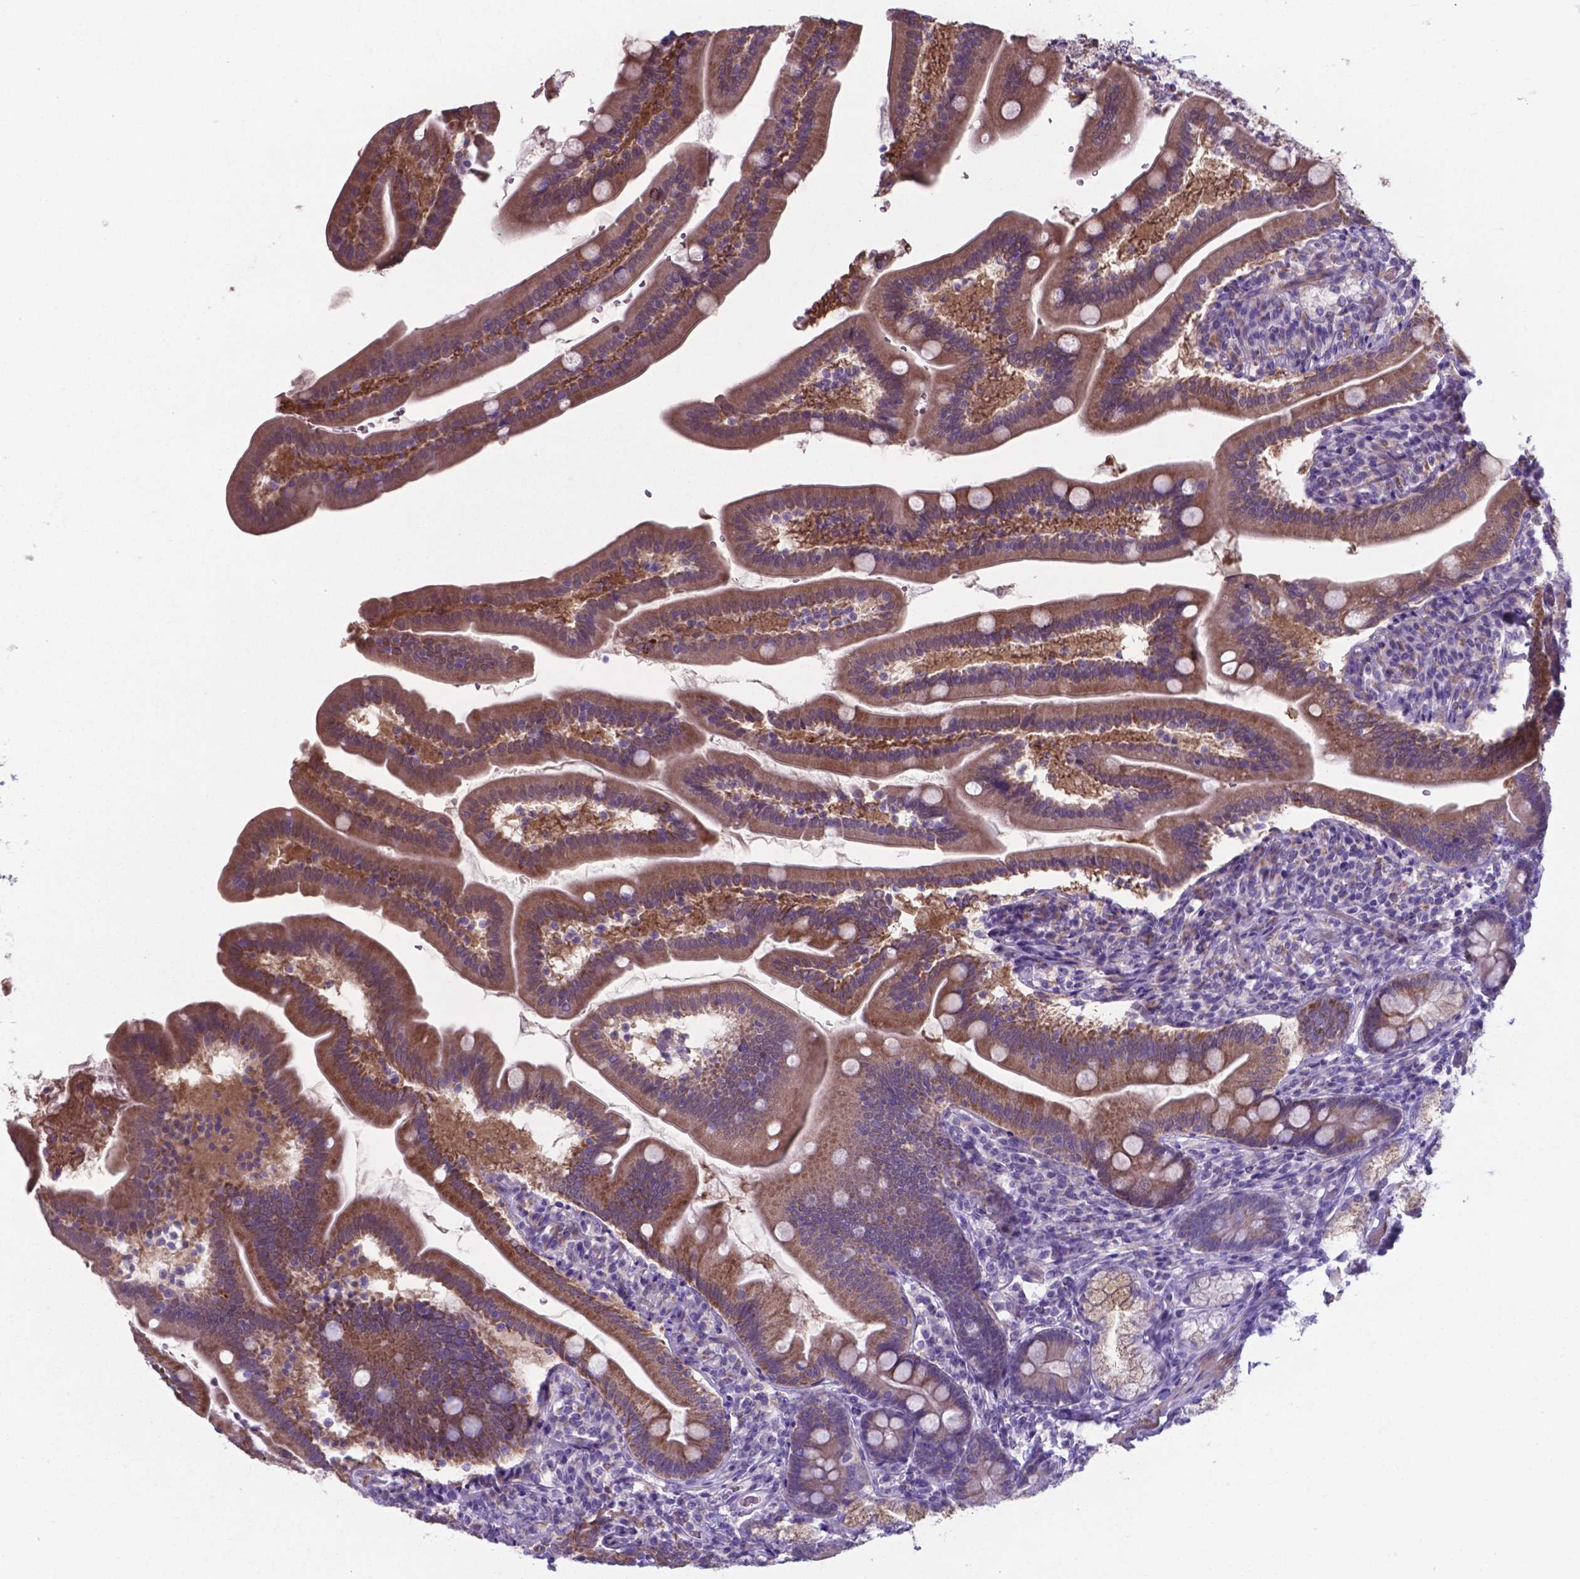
{"staining": {"intensity": "moderate", "quantity": ">75%", "location": "cytoplasmic/membranous"}, "tissue": "duodenum", "cell_type": "Glandular cells", "image_type": "normal", "snomed": [{"axis": "morphology", "description": "Normal tissue, NOS"}, {"axis": "topography", "description": "Duodenum"}], "caption": "High-magnification brightfield microscopy of benign duodenum stained with DAB (brown) and counterstained with hematoxylin (blue). glandular cells exhibit moderate cytoplasmic/membranous positivity is present in about>75% of cells.", "gene": "AP5B1", "patient": {"sex": "female", "age": 67}}